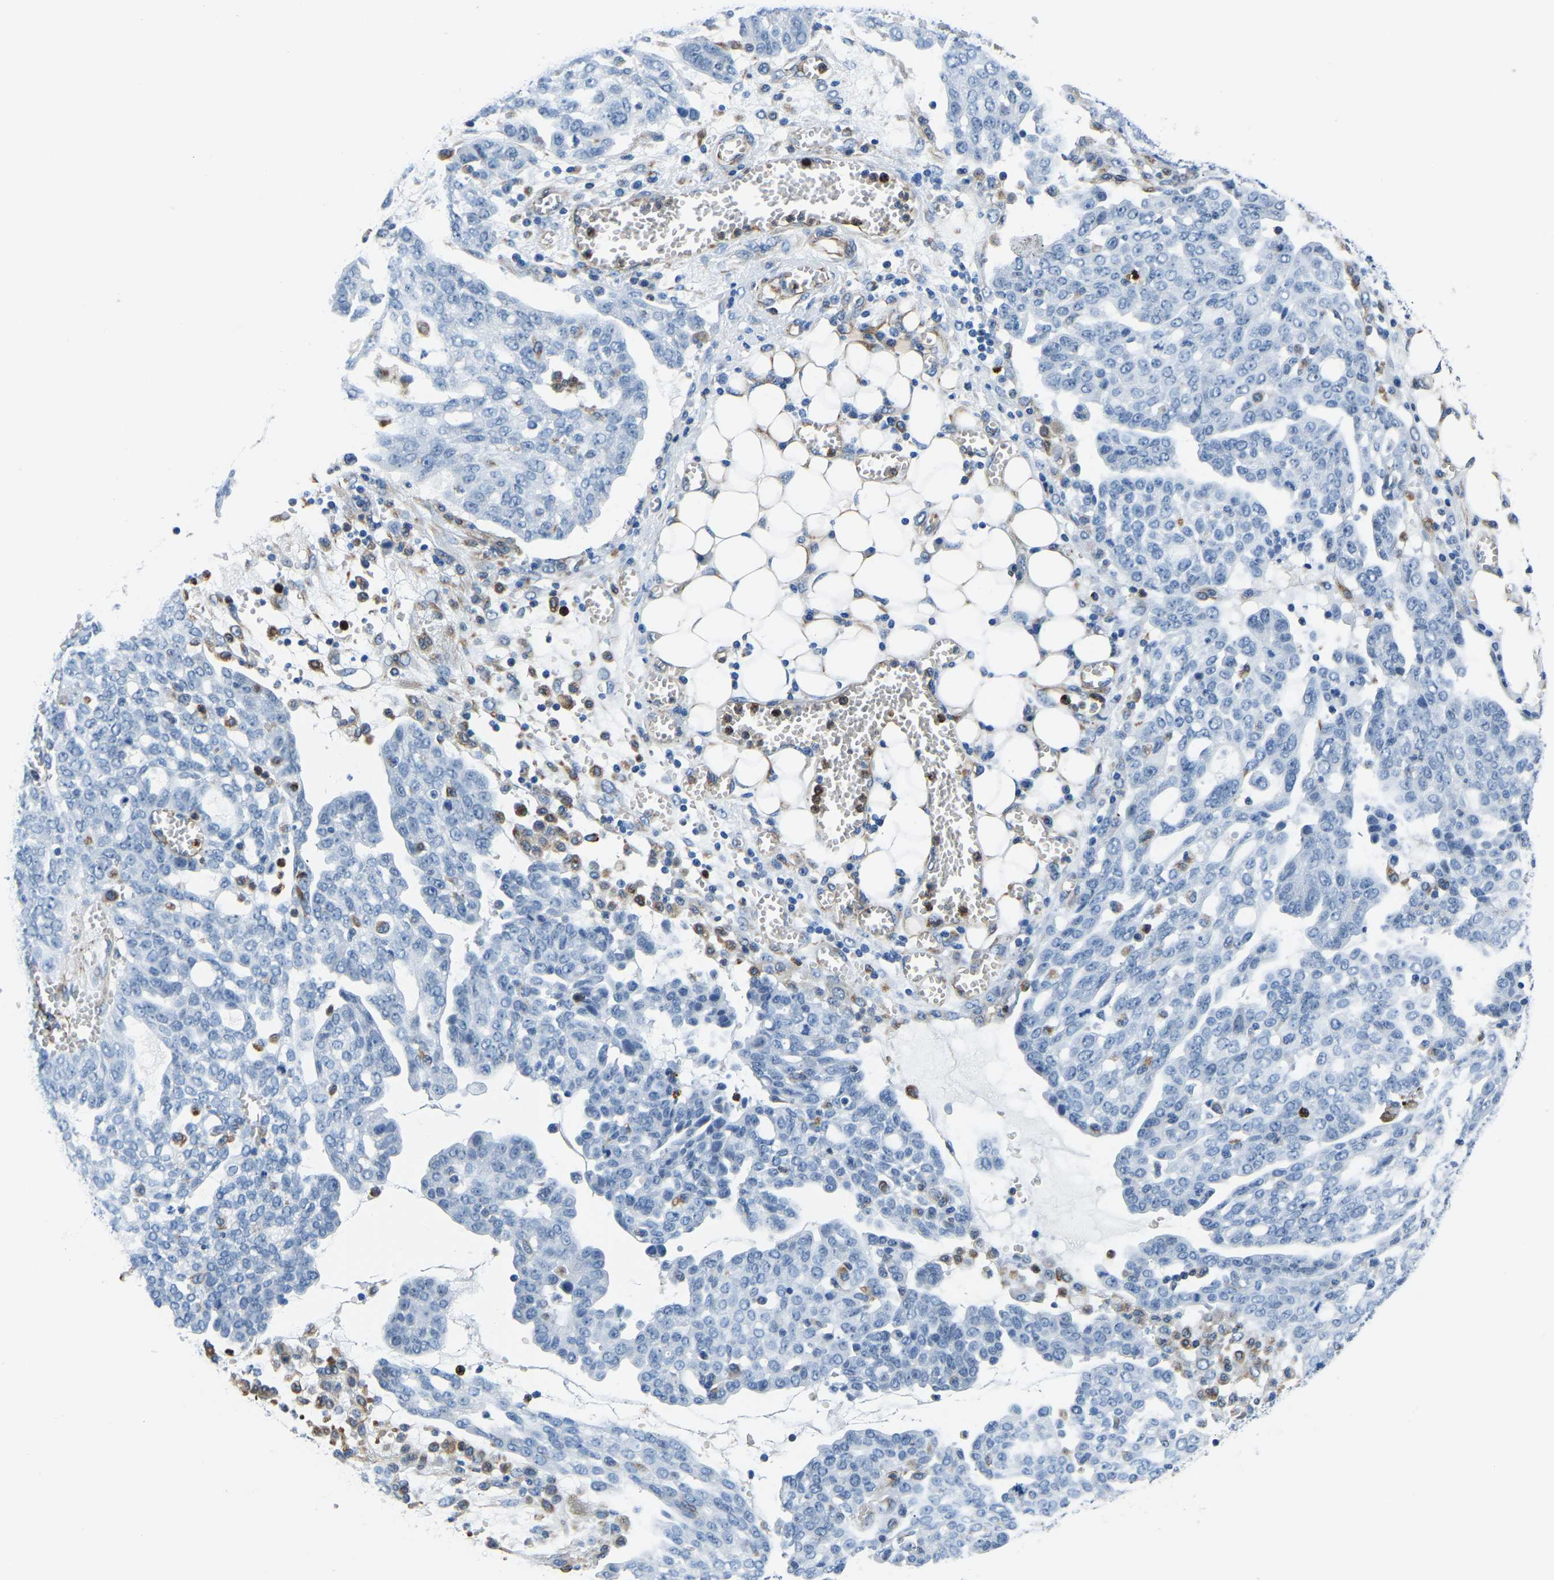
{"staining": {"intensity": "negative", "quantity": "none", "location": "none"}, "tissue": "ovarian cancer", "cell_type": "Tumor cells", "image_type": "cancer", "snomed": [{"axis": "morphology", "description": "Cystadenocarcinoma, serous, NOS"}, {"axis": "topography", "description": "Soft tissue"}, {"axis": "topography", "description": "Ovary"}], "caption": "An immunohistochemistry photomicrograph of ovarian cancer (serous cystadenocarcinoma) is shown. There is no staining in tumor cells of ovarian cancer (serous cystadenocarcinoma). (Stains: DAB IHC with hematoxylin counter stain, Microscopy: brightfield microscopy at high magnification).", "gene": "MS4A3", "patient": {"sex": "female", "age": 57}}